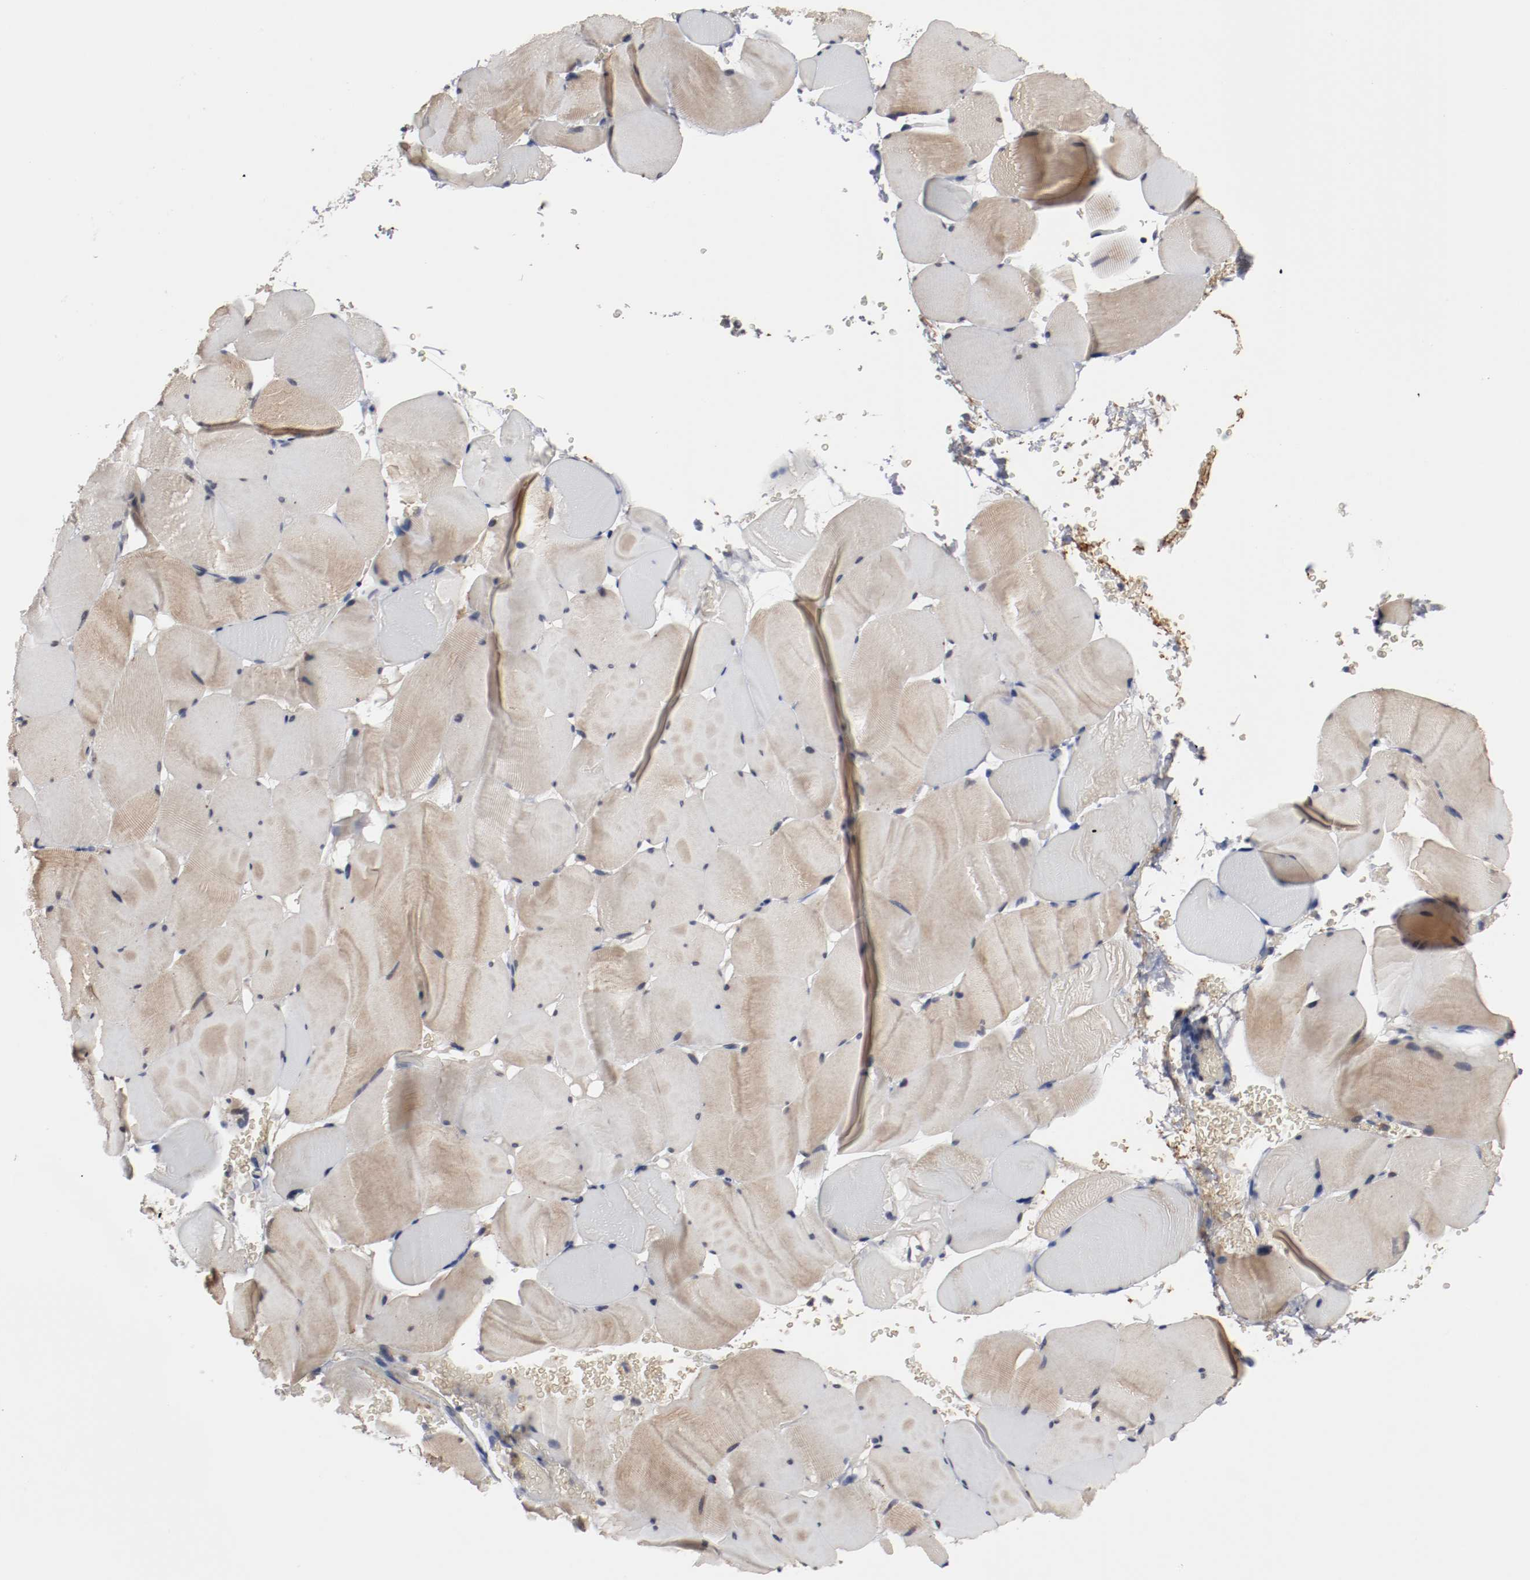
{"staining": {"intensity": "moderate", "quantity": "25%-75%", "location": "cytoplasmic/membranous"}, "tissue": "skeletal muscle", "cell_type": "Myocytes", "image_type": "normal", "snomed": [{"axis": "morphology", "description": "Normal tissue, NOS"}, {"axis": "topography", "description": "Skeletal muscle"}], "caption": "Normal skeletal muscle was stained to show a protein in brown. There is medium levels of moderate cytoplasmic/membranous expression in approximately 25%-75% of myocytes.", "gene": "MCM6", "patient": {"sex": "male", "age": 62}}